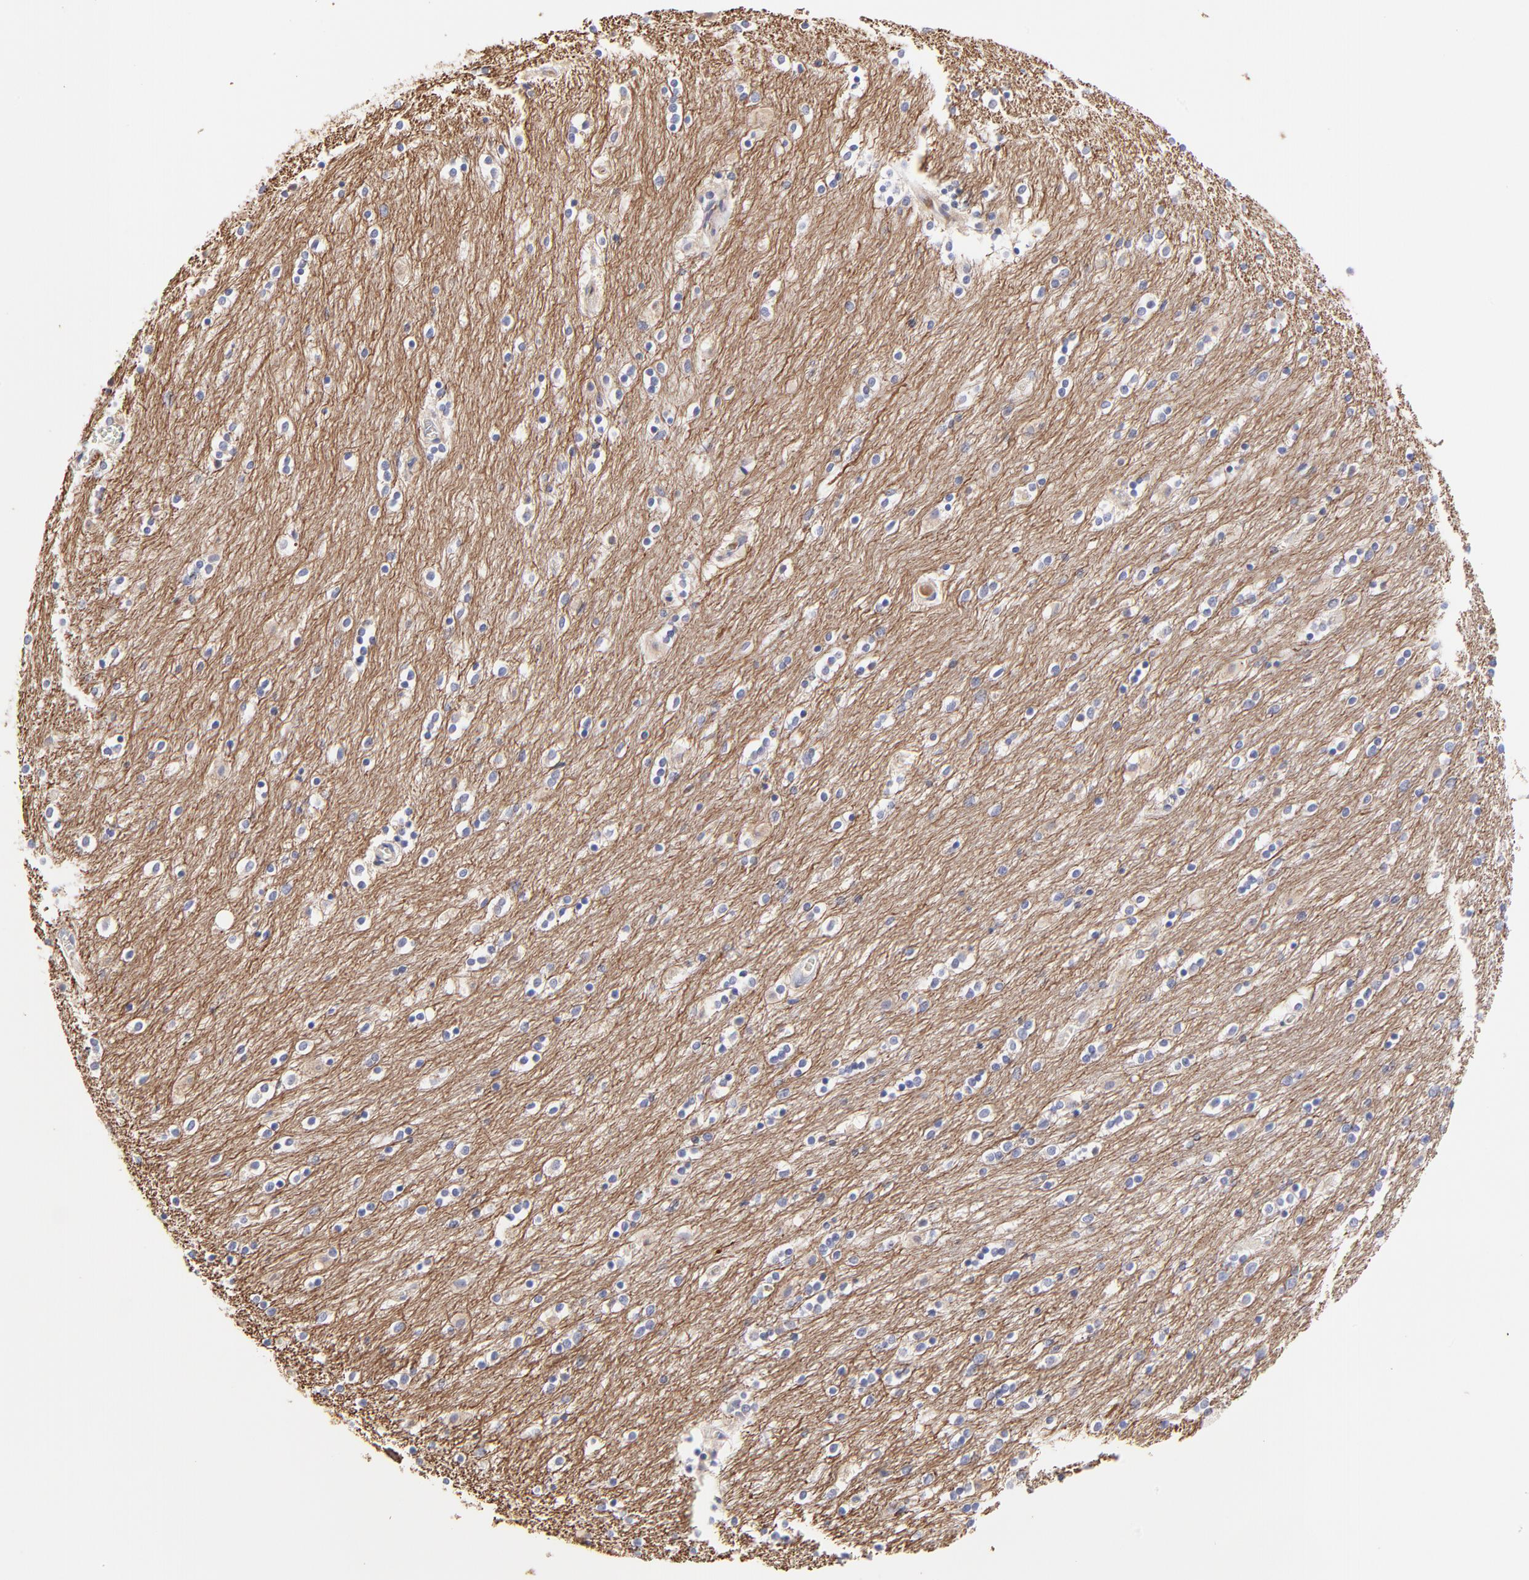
{"staining": {"intensity": "negative", "quantity": "none", "location": "none"}, "tissue": "caudate", "cell_type": "Glial cells", "image_type": "normal", "snomed": [{"axis": "morphology", "description": "Normal tissue, NOS"}, {"axis": "topography", "description": "Lateral ventricle wall"}], "caption": "IHC photomicrograph of unremarkable human caudate stained for a protein (brown), which exhibits no staining in glial cells. (Brightfield microscopy of DAB (3,3'-diaminobenzidine) immunohistochemistry at high magnification).", "gene": "BTG2", "patient": {"sex": "female", "age": 54}}